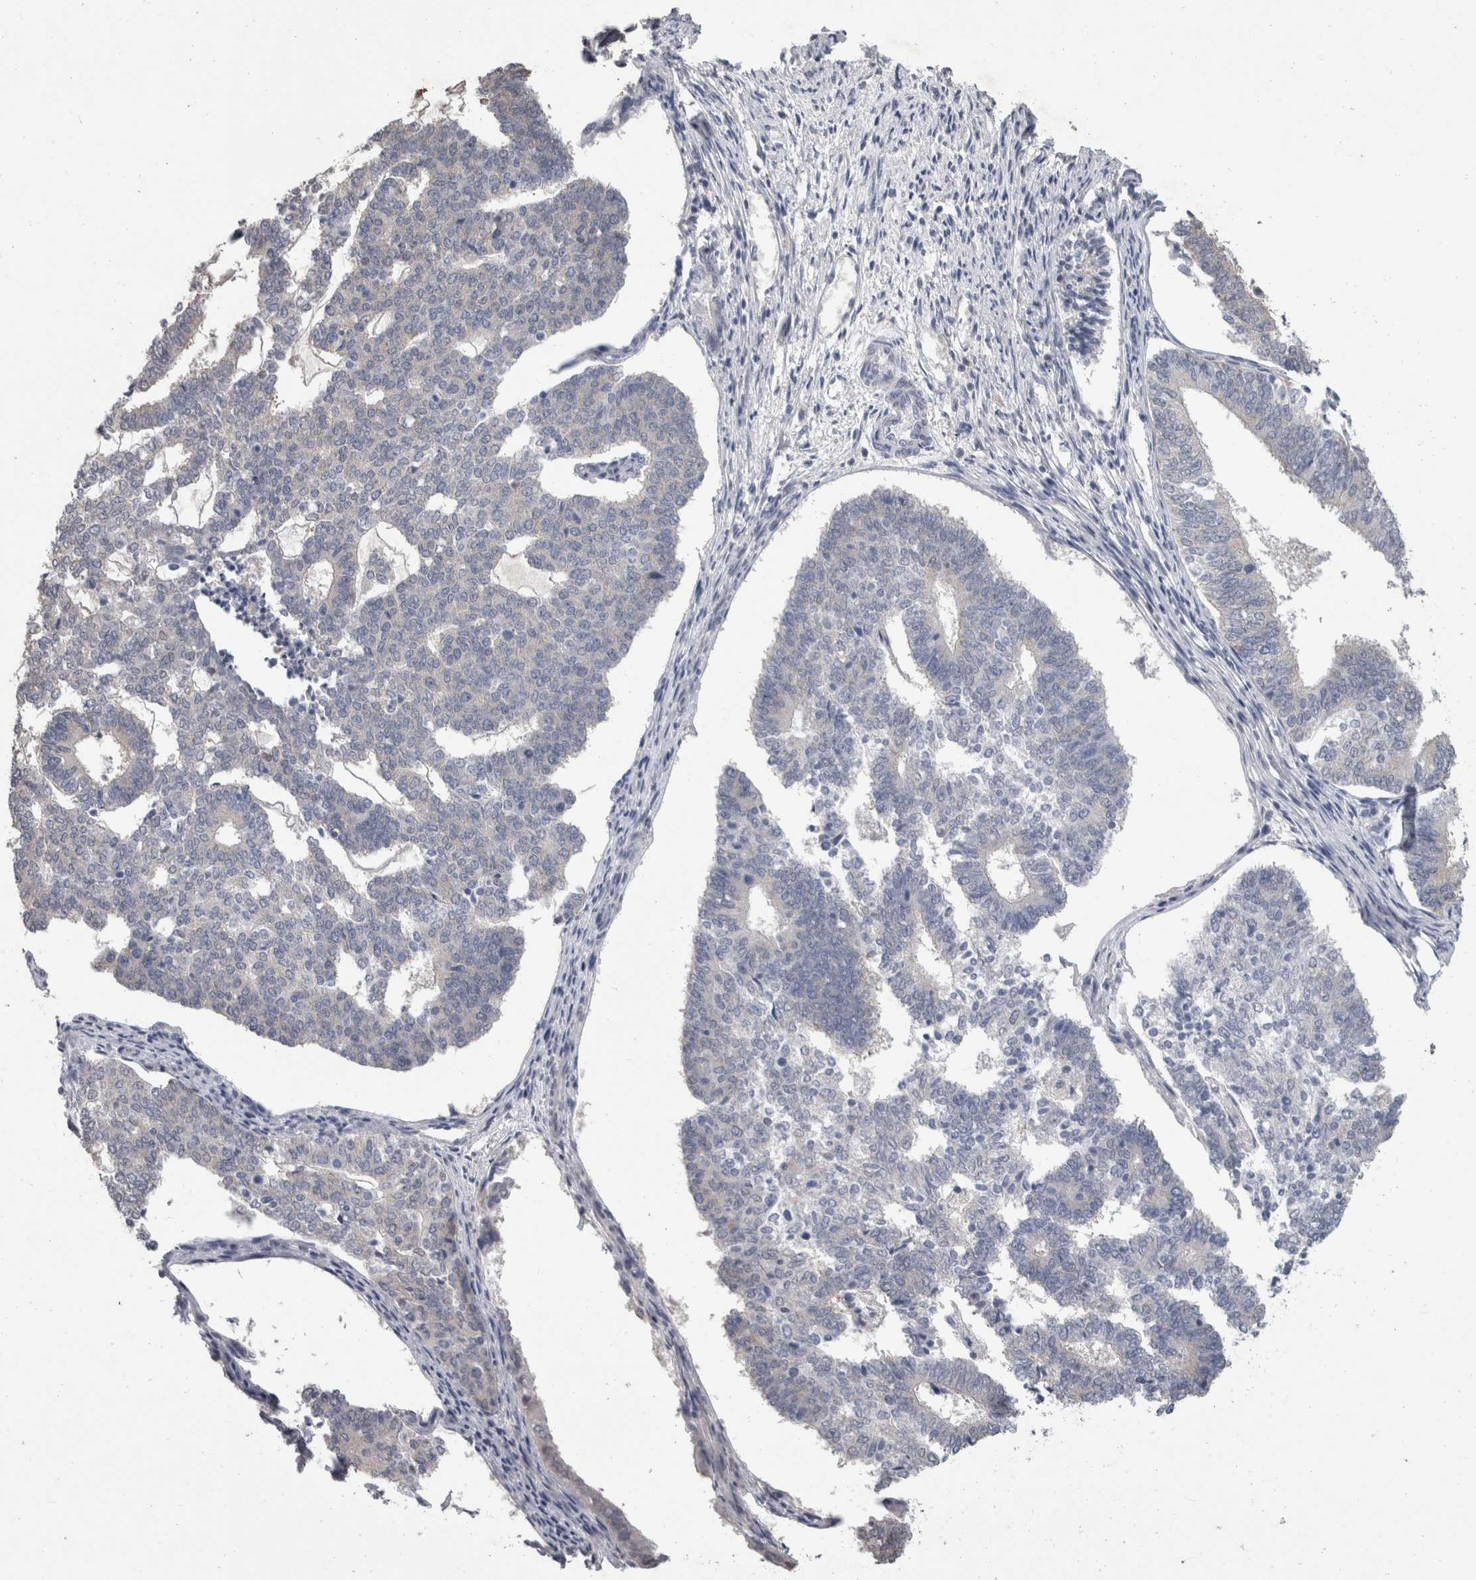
{"staining": {"intensity": "negative", "quantity": "none", "location": "none"}, "tissue": "endometrial cancer", "cell_type": "Tumor cells", "image_type": "cancer", "snomed": [{"axis": "morphology", "description": "Adenocarcinoma, NOS"}, {"axis": "topography", "description": "Endometrium"}], "caption": "Immunohistochemical staining of human endometrial cancer demonstrates no significant positivity in tumor cells. (DAB IHC, high magnification).", "gene": "DDX17", "patient": {"sex": "female", "age": 70}}